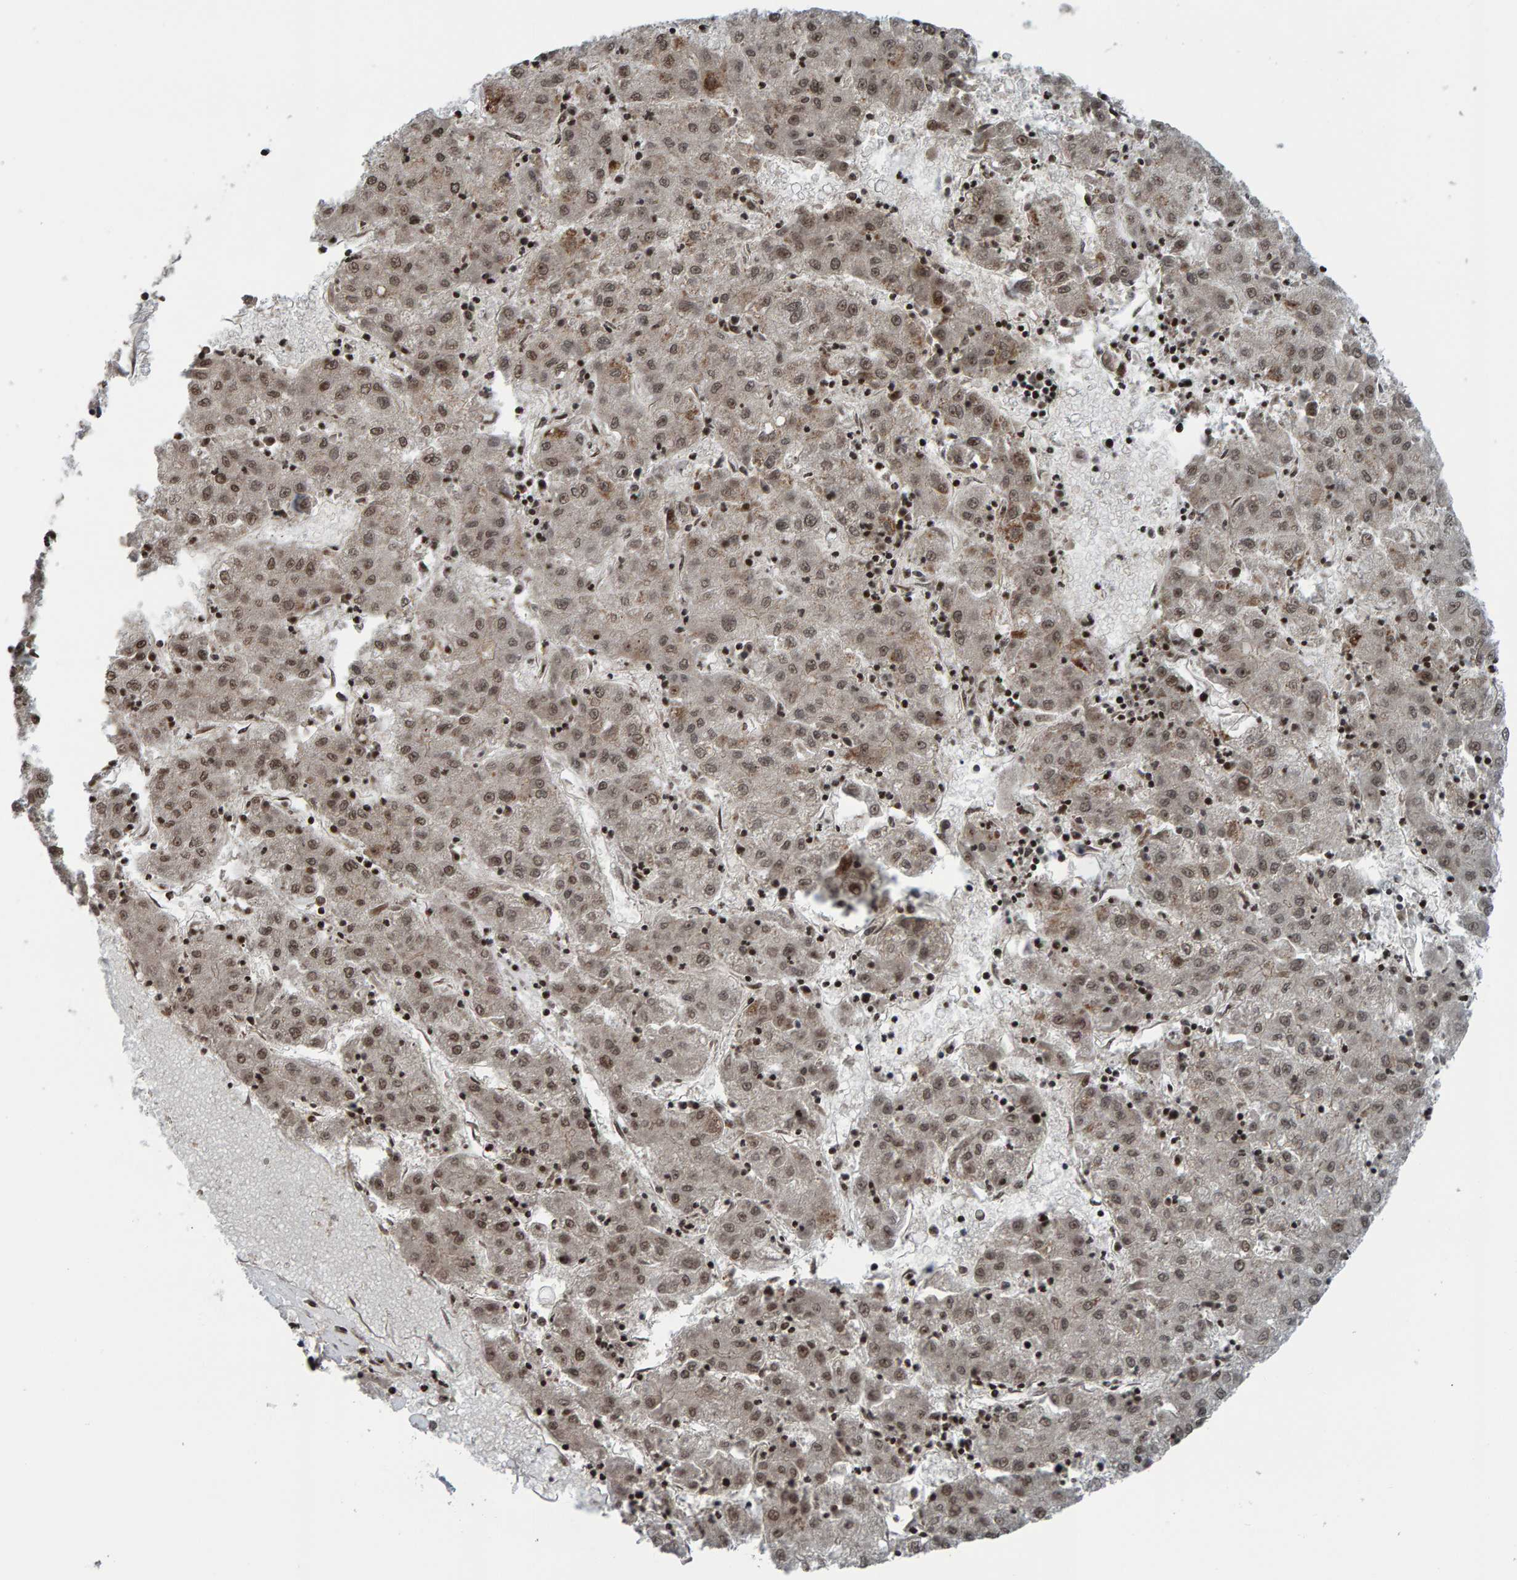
{"staining": {"intensity": "weak", "quantity": ">75%", "location": "cytoplasmic/membranous,nuclear"}, "tissue": "liver cancer", "cell_type": "Tumor cells", "image_type": "cancer", "snomed": [{"axis": "morphology", "description": "Carcinoma, Hepatocellular, NOS"}, {"axis": "topography", "description": "Liver"}], "caption": "Immunohistochemical staining of liver hepatocellular carcinoma shows weak cytoplasmic/membranous and nuclear protein staining in about >75% of tumor cells.", "gene": "ZNF366", "patient": {"sex": "male", "age": 72}}